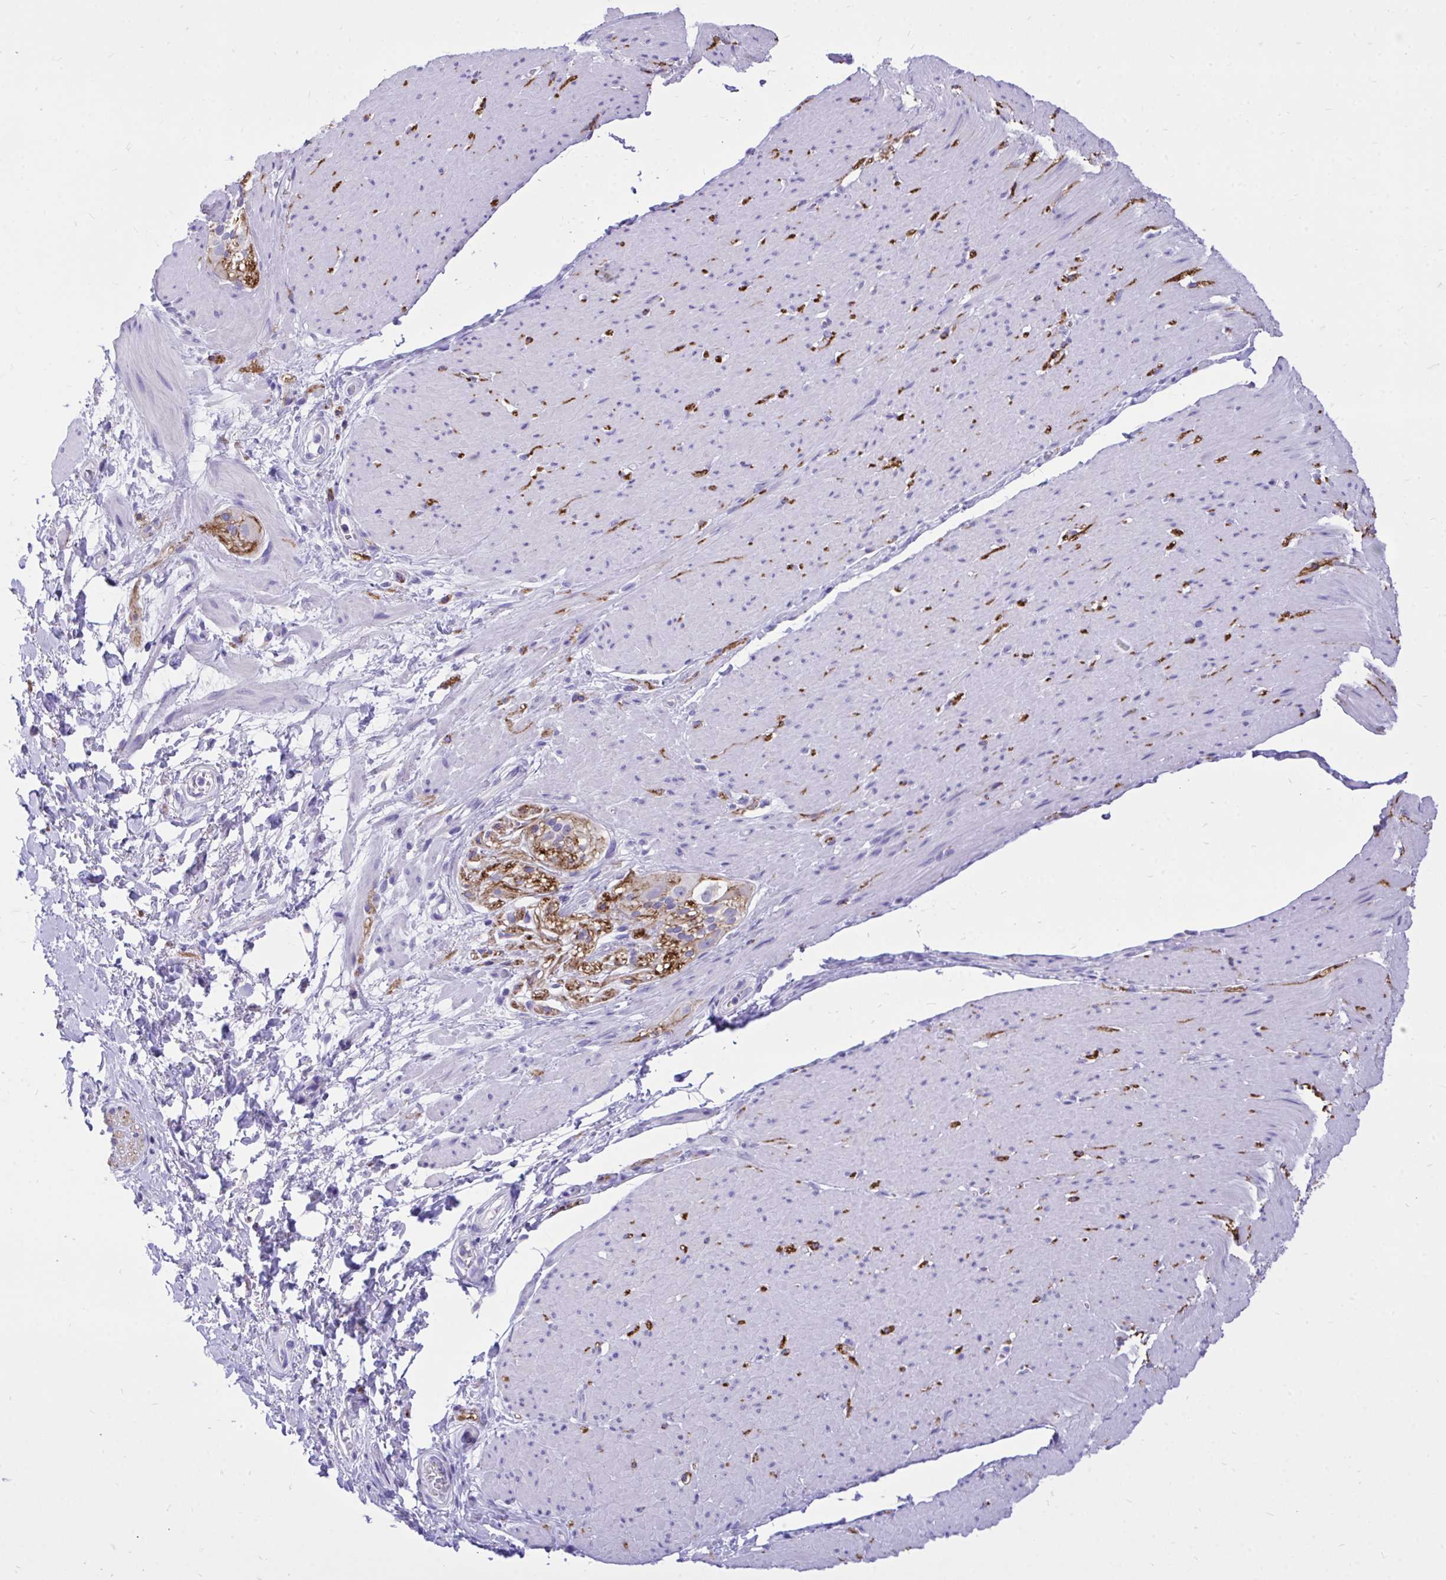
{"staining": {"intensity": "negative", "quantity": "none", "location": "none"}, "tissue": "smooth muscle", "cell_type": "Smooth muscle cells", "image_type": "normal", "snomed": [{"axis": "morphology", "description": "Normal tissue, NOS"}, {"axis": "topography", "description": "Smooth muscle"}, {"axis": "topography", "description": "Rectum"}], "caption": "Unremarkable smooth muscle was stained to show a protein in brown. There is no significant staining in smooth muscle cells.", "gene": "MON1A", "patient": {"sex": "male", "age": 53}}